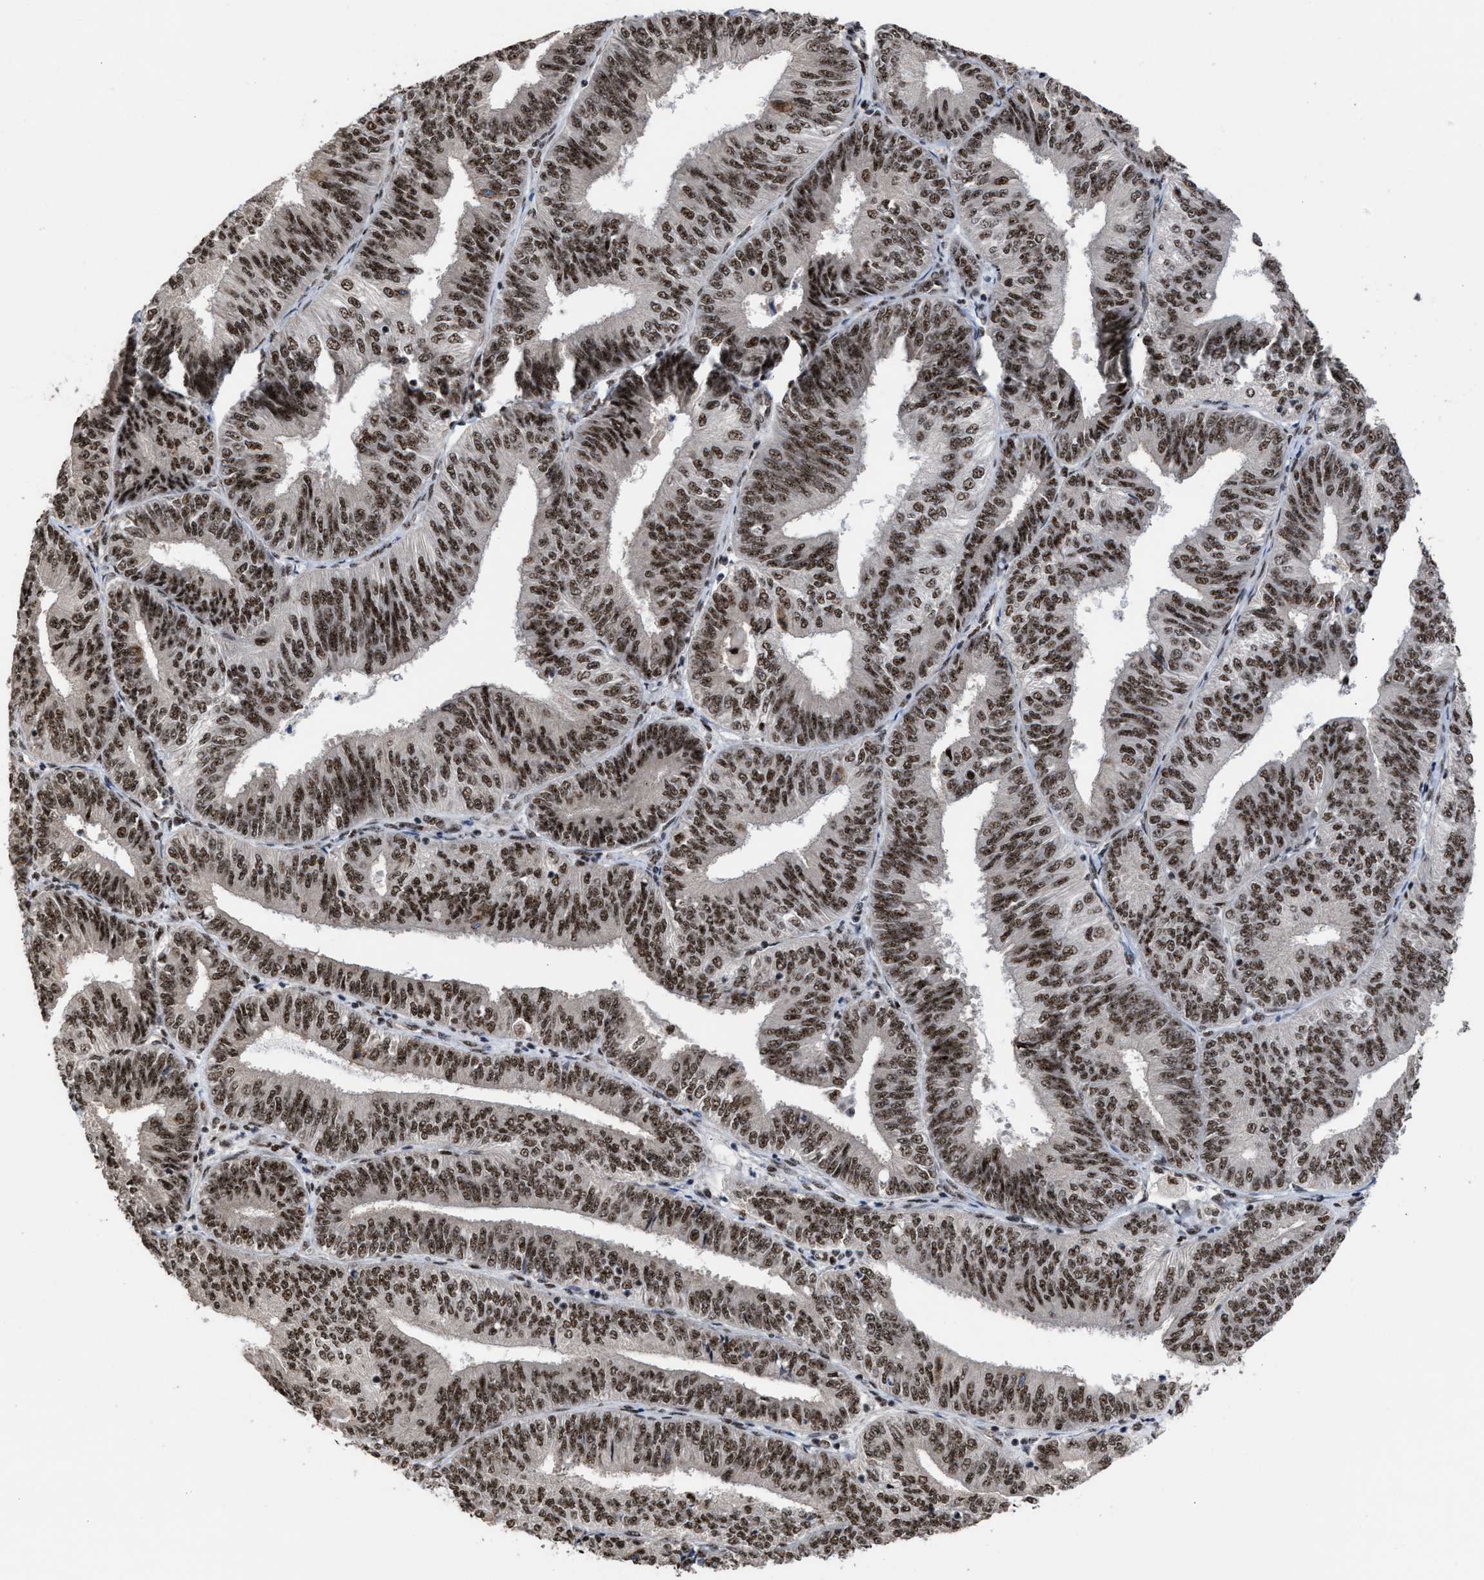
{"staining": {"intensity": "strong", "quantity": ">75%", "location": "nuclear"}, "tissue": "endometrial cancer", "cell_type": "Tumor cells", "image_type": "cancer", "snomed": [{"axis": "morphology", "description": "Adenocarcinoma, NOS"}, {"axis": "topography", "description": "Endometrium"}], "caption": "About >75% of tumor cells in human endometrial adenocarcinoma demonstrate strong nuclear protein expression as visualized by brown immunohistochemical staining.", "gene": "EIF4A3", "patient": {"sex": "female", "age": 58}}